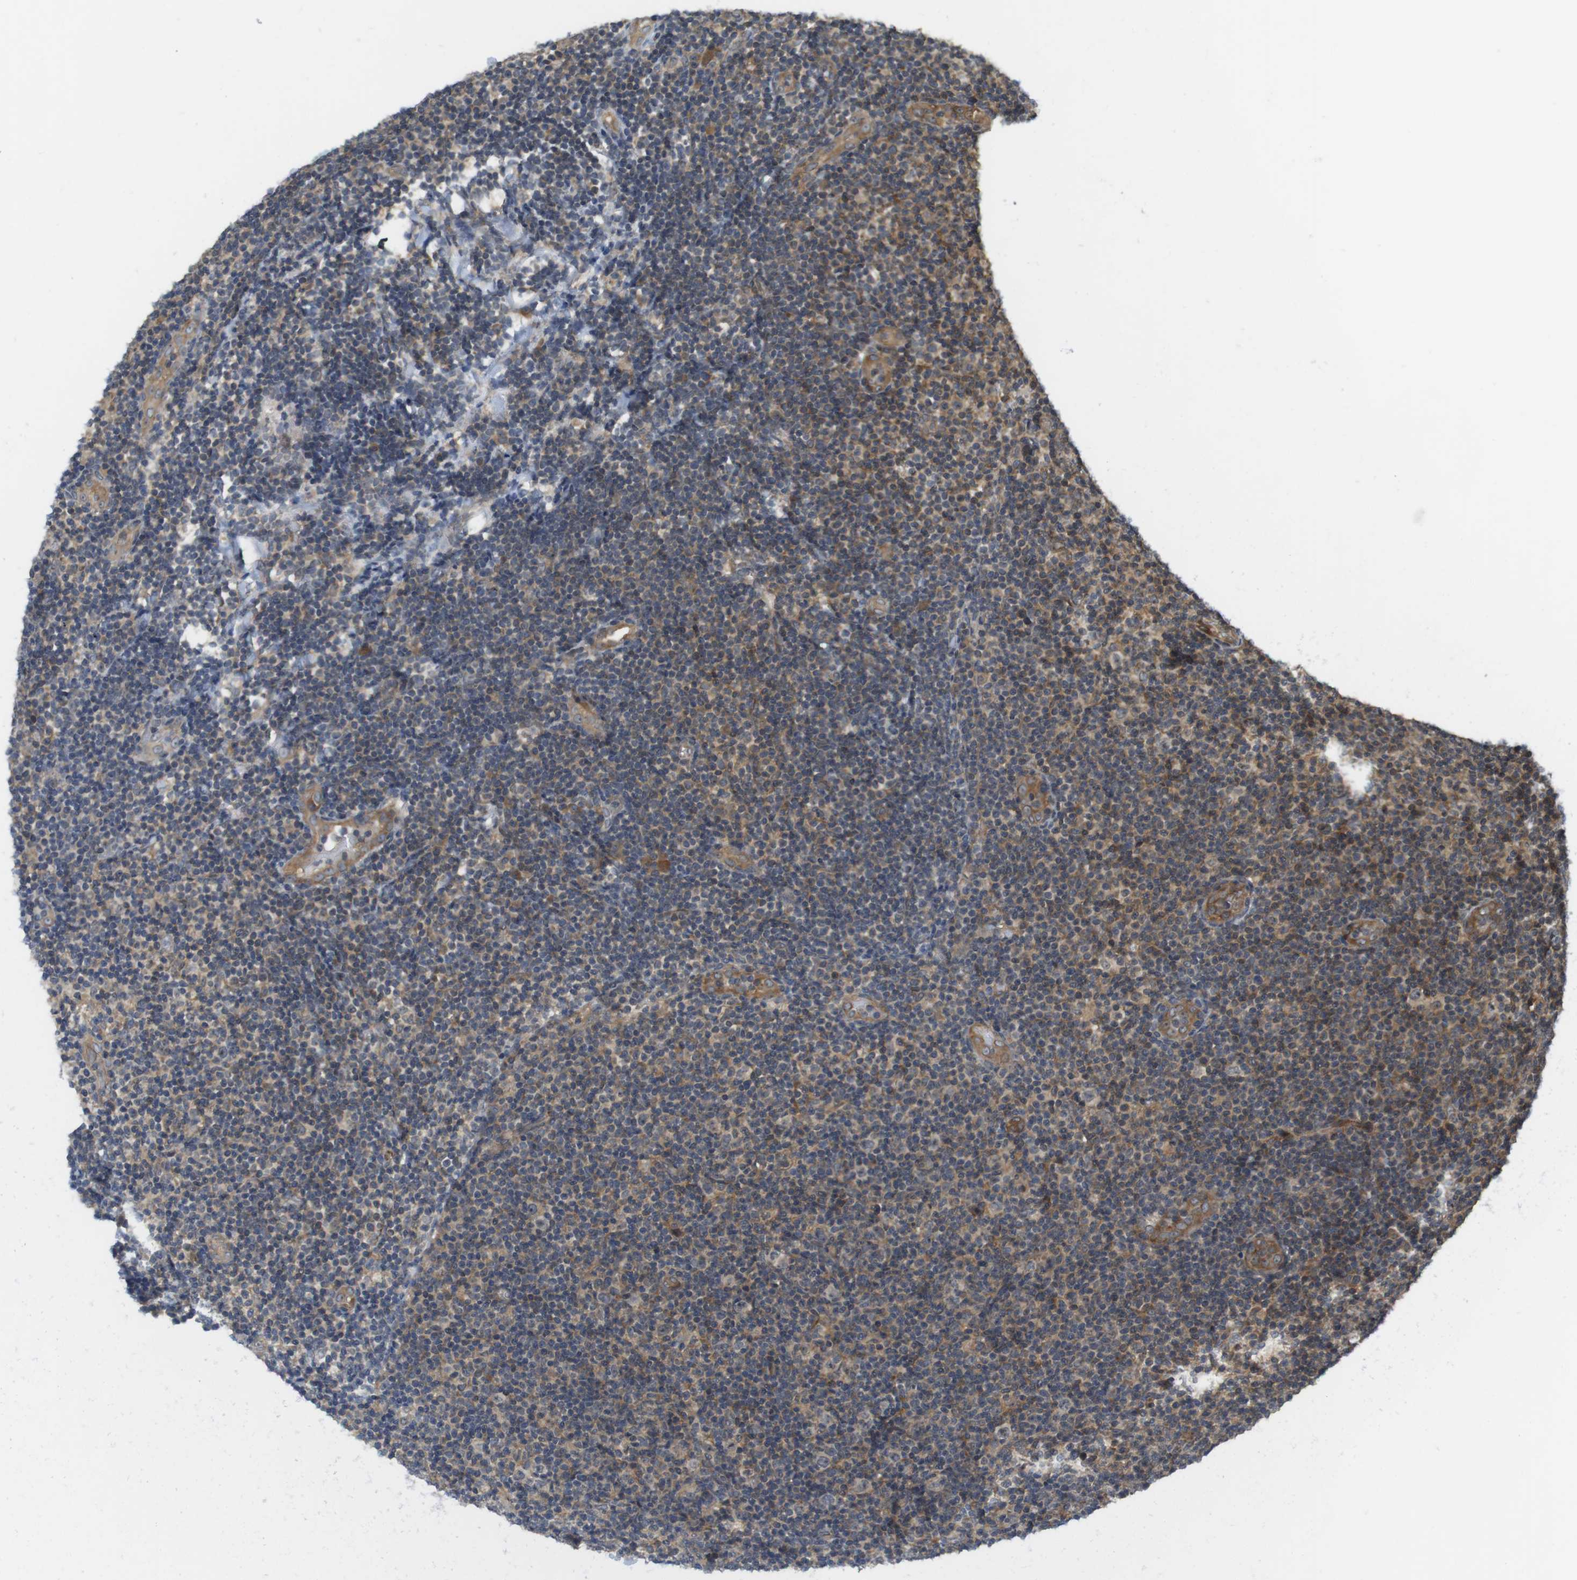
{"staining": {"intensity": "moderate", "quantity": ">75%", "location": "cytoplasmic/membranous"}, "tissue": "lymphoma", "cell_type": "Tumor cells", "image_type": "cancer", "snomed": [{"axis": "morphology", "description": "Malignant lymphoma, non-Hodgkin's type, Low grade"}, {"axis": "topography", "description": "Lymph node"}], "caption": "Immunohistochemical staining of malignant lymphoma, non-Hodgkin's type (low-grade) exhibits medium levels of moderate cytoplasmic/membranous protein expression in about >75% of tumor cells.", "gene": "CC2D1A", "patient": {"sex": "male", "age": 83}}